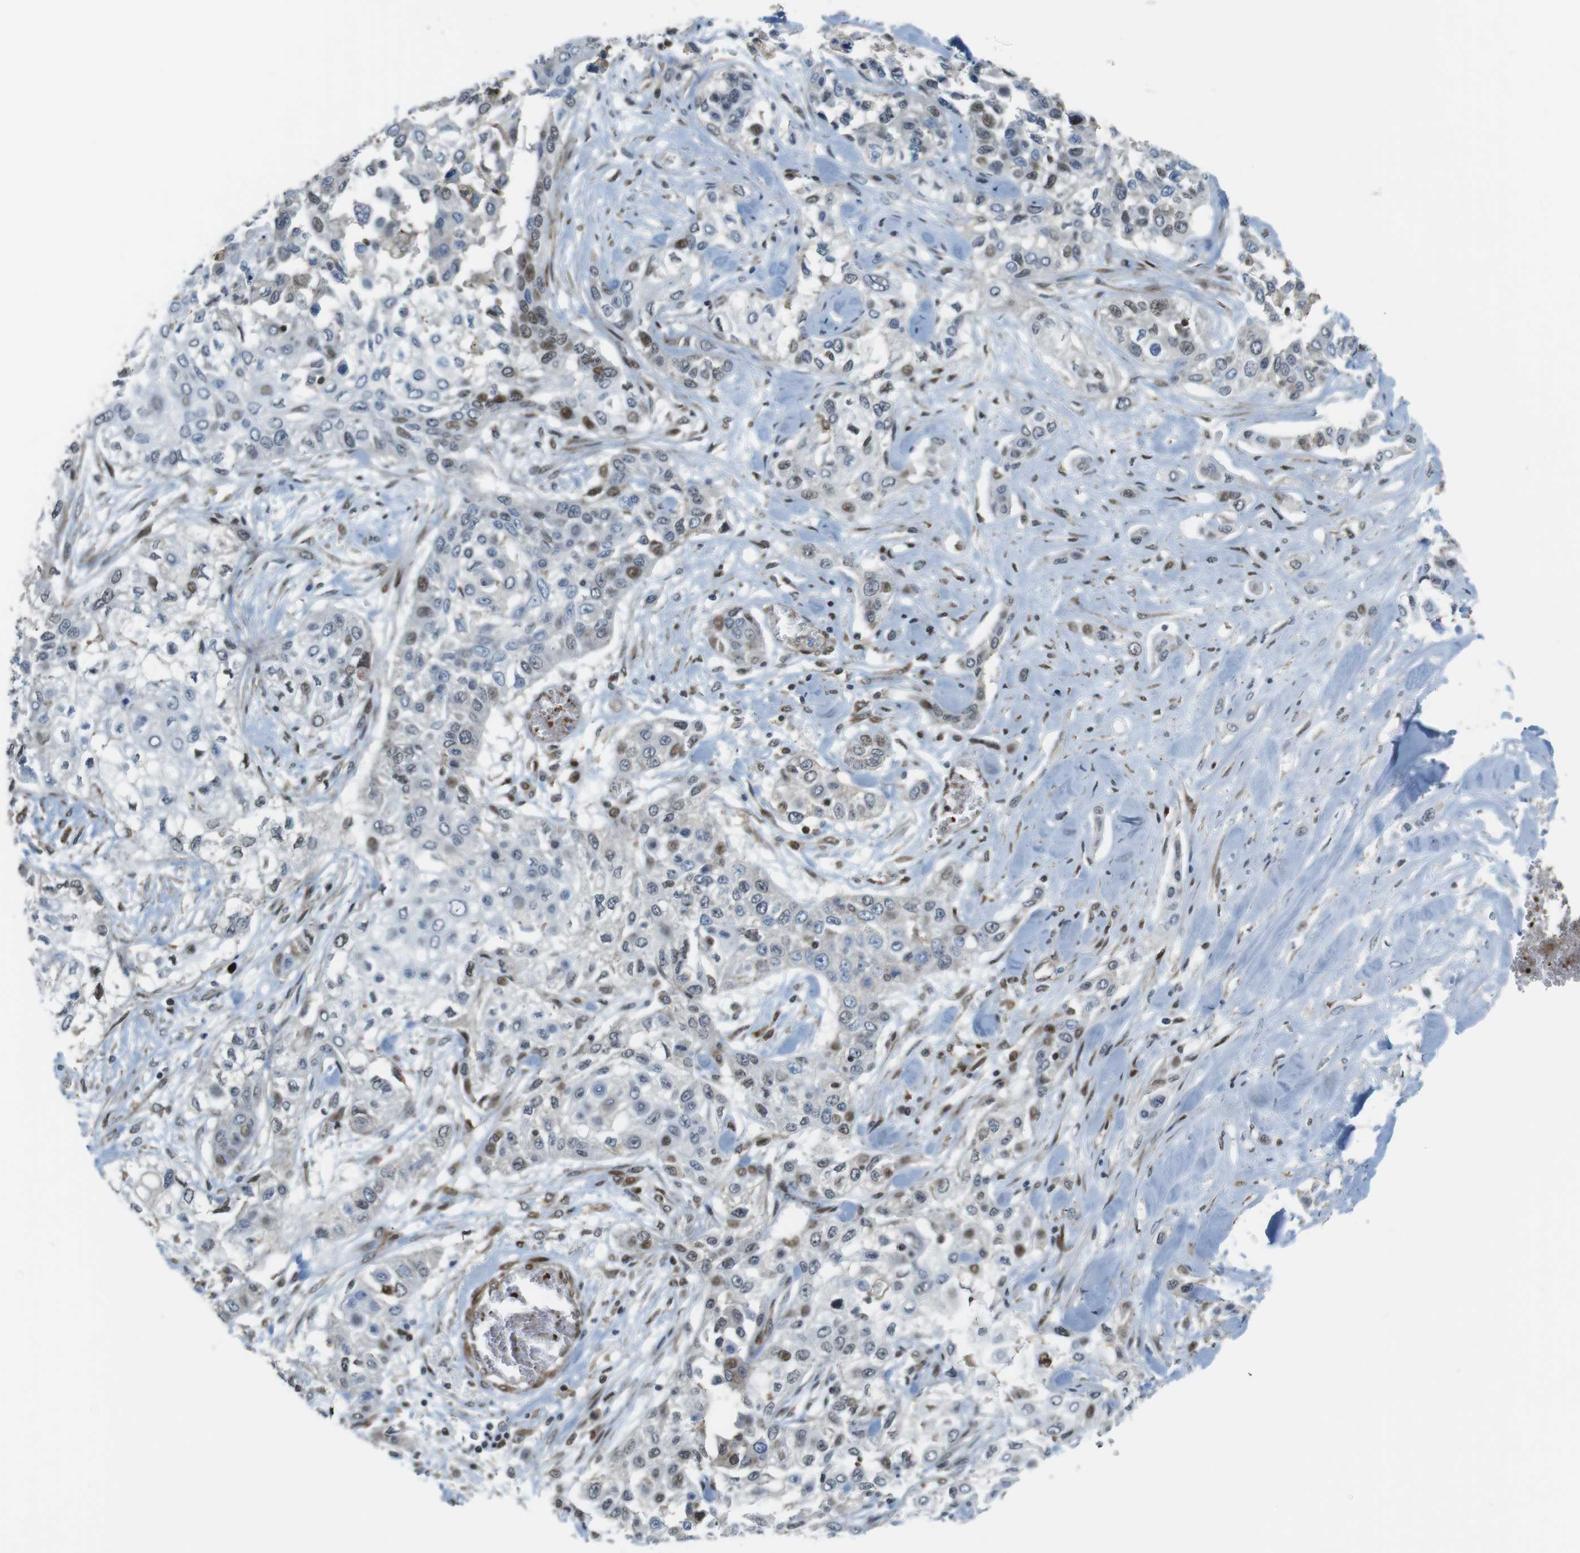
{"staining": {"intensity": "moderate", "quantity": "<25%", "location": "cytoplasmic/membranous,nuclear"}, "tissue": "lung cancer", "cell_type": "Tumor cells", "image_type": "cancer", "snomed": [{"axis": "morphology", "description": "Squamous cell carcinoma, NOS"}, {"axis": "topography", "description": "Lung"}], "caption": "Protein staining exhibits moderate cytoplasmic/membranous and nuclear expression in approximately <25% of tumor cells in squamous cell carcinoma (lung).", "gene": "CUL7", "patient": {"sex": "male", "age": 71}}